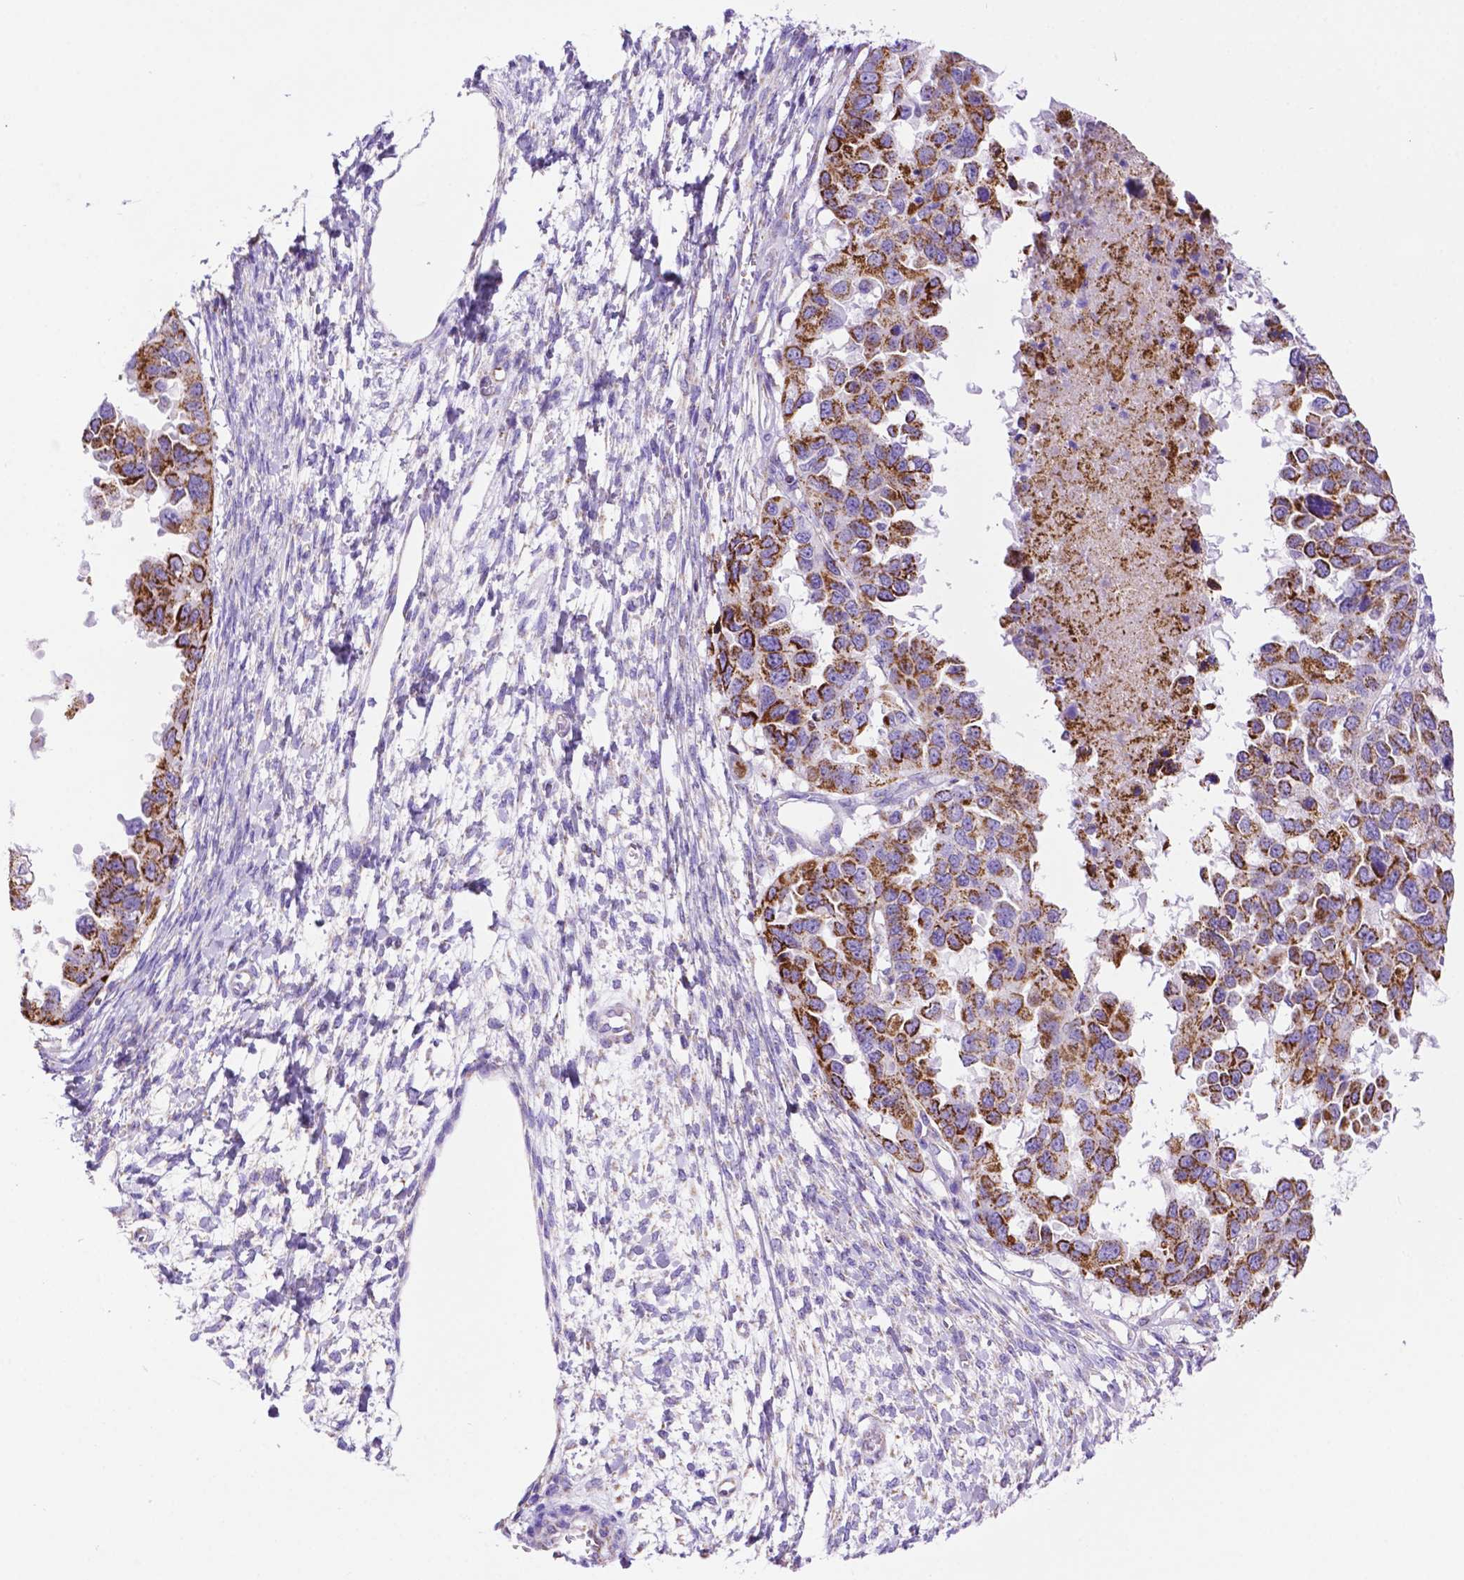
{"staining": {"intensity": "strong", "quantity": ">75%", "location": "cytoplasmic/membranous"}, "tissue": "ovarian cancer", "cell_type": "Tumor cells", "image_type": "cancer", "snomed": [{"axis": "morphology", "description": "Cystadenocarcinoma, serous, NOS"}, {"axis": "topography", "description": "Ovary"}], "caption": "Human ovarian cancer (serous cystadenocarcinoma) stained for a protein (brown) demonstrates strong cytoplasmic/membranous positive staining in approximately >75% of tumor cells.", "gene": "GDPD5", "patient": {"sex": "female", "age": 53}}